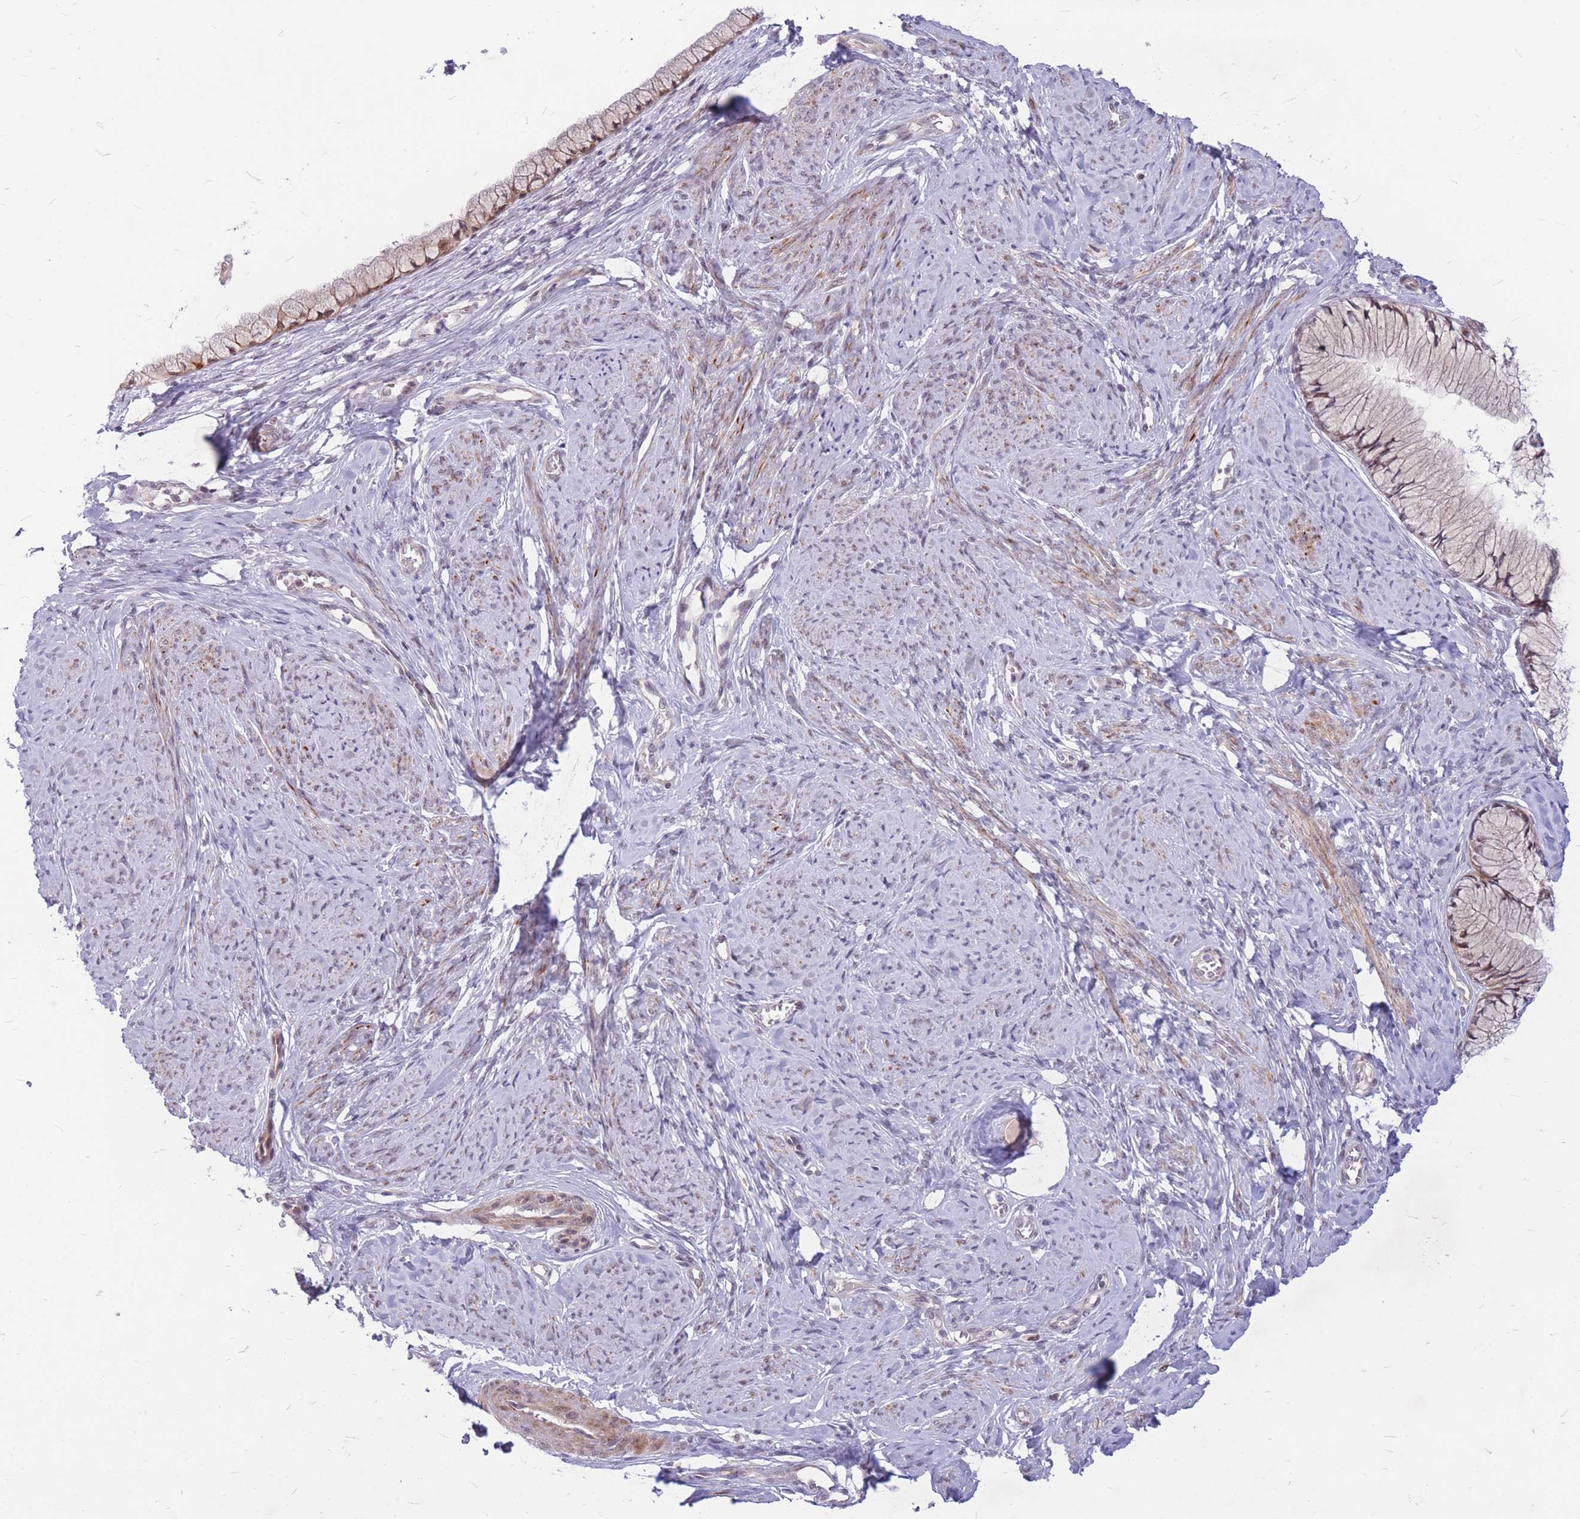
{"staining": {"intensity": "moderate", "quantity": ">75%", "location": "nuclear"}, "tissue": "cervix", "cell_type": "Glandular cells", "image_type": "normal", "snomed": [{"axis": "morphology", "description": "Normal tissue, NOS"}, {"axis": "topography", "description": "Cervix"}], "caption": "About >75% of glandular cells in unremarkable cervix display moderate nuclear protein staining as visualized by brown immunohistochemical staining.", "gene": "ERCC2", "patient": {"sex": "female", "age": 42}}